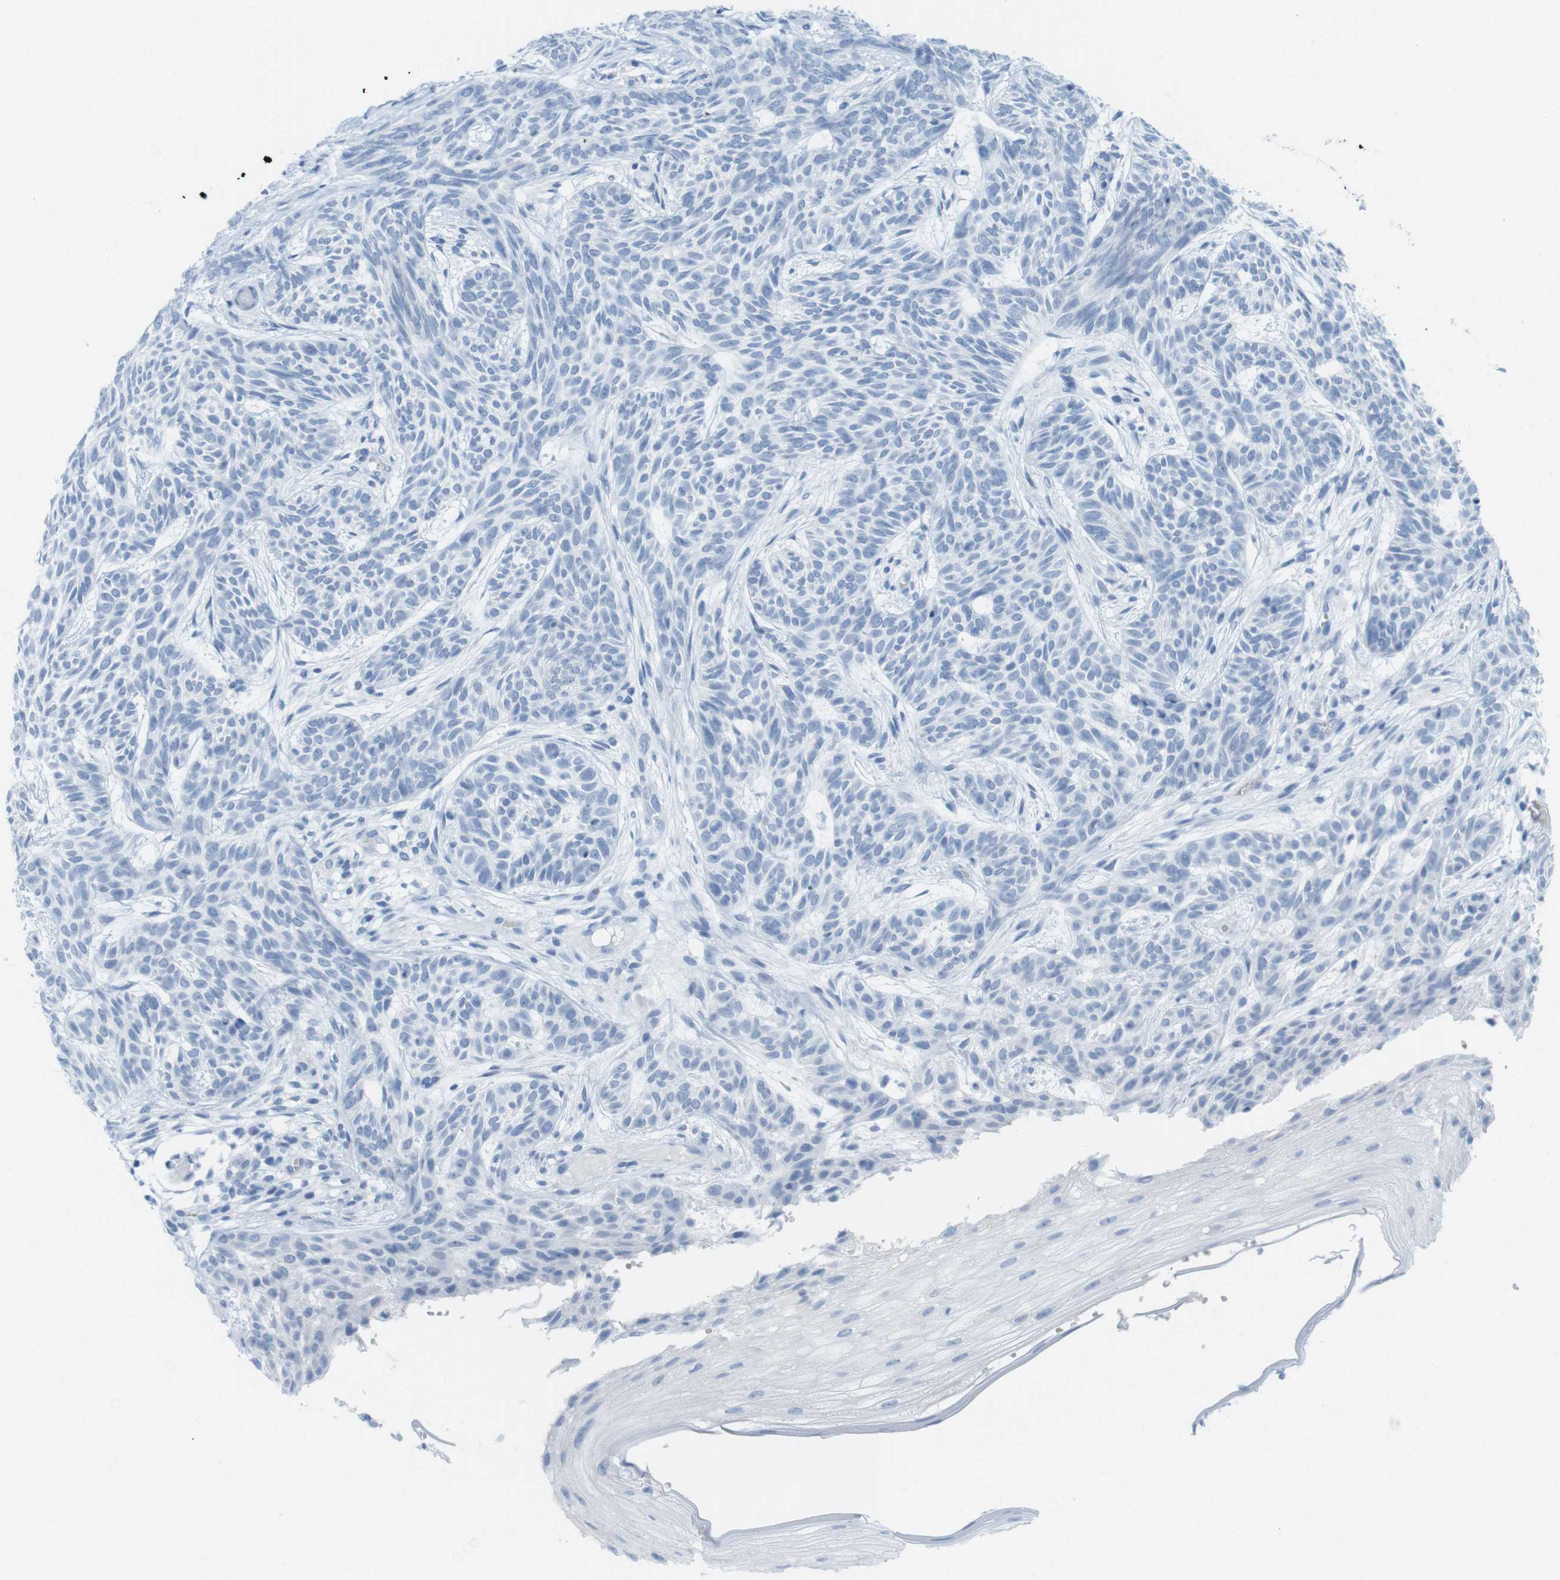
{"staining": {"intensity": "negative", "quantity": "none", "location": "none"}, "tissue": "skin cancer", "cell_type": "Tumor cells", "image_type": "cancer", "snomed": [{"axis": "morphology", "description": "Basal cell carcinoma"}, {"axis": "topography", "description": "Skin"}], "caption": "Protein analysis of skin cancer (basal cell carcinoma) demonstrates no significant staining in tumor cells.", "gene": "TNNT2", "patient": {"sex": "female", "age": 59}}